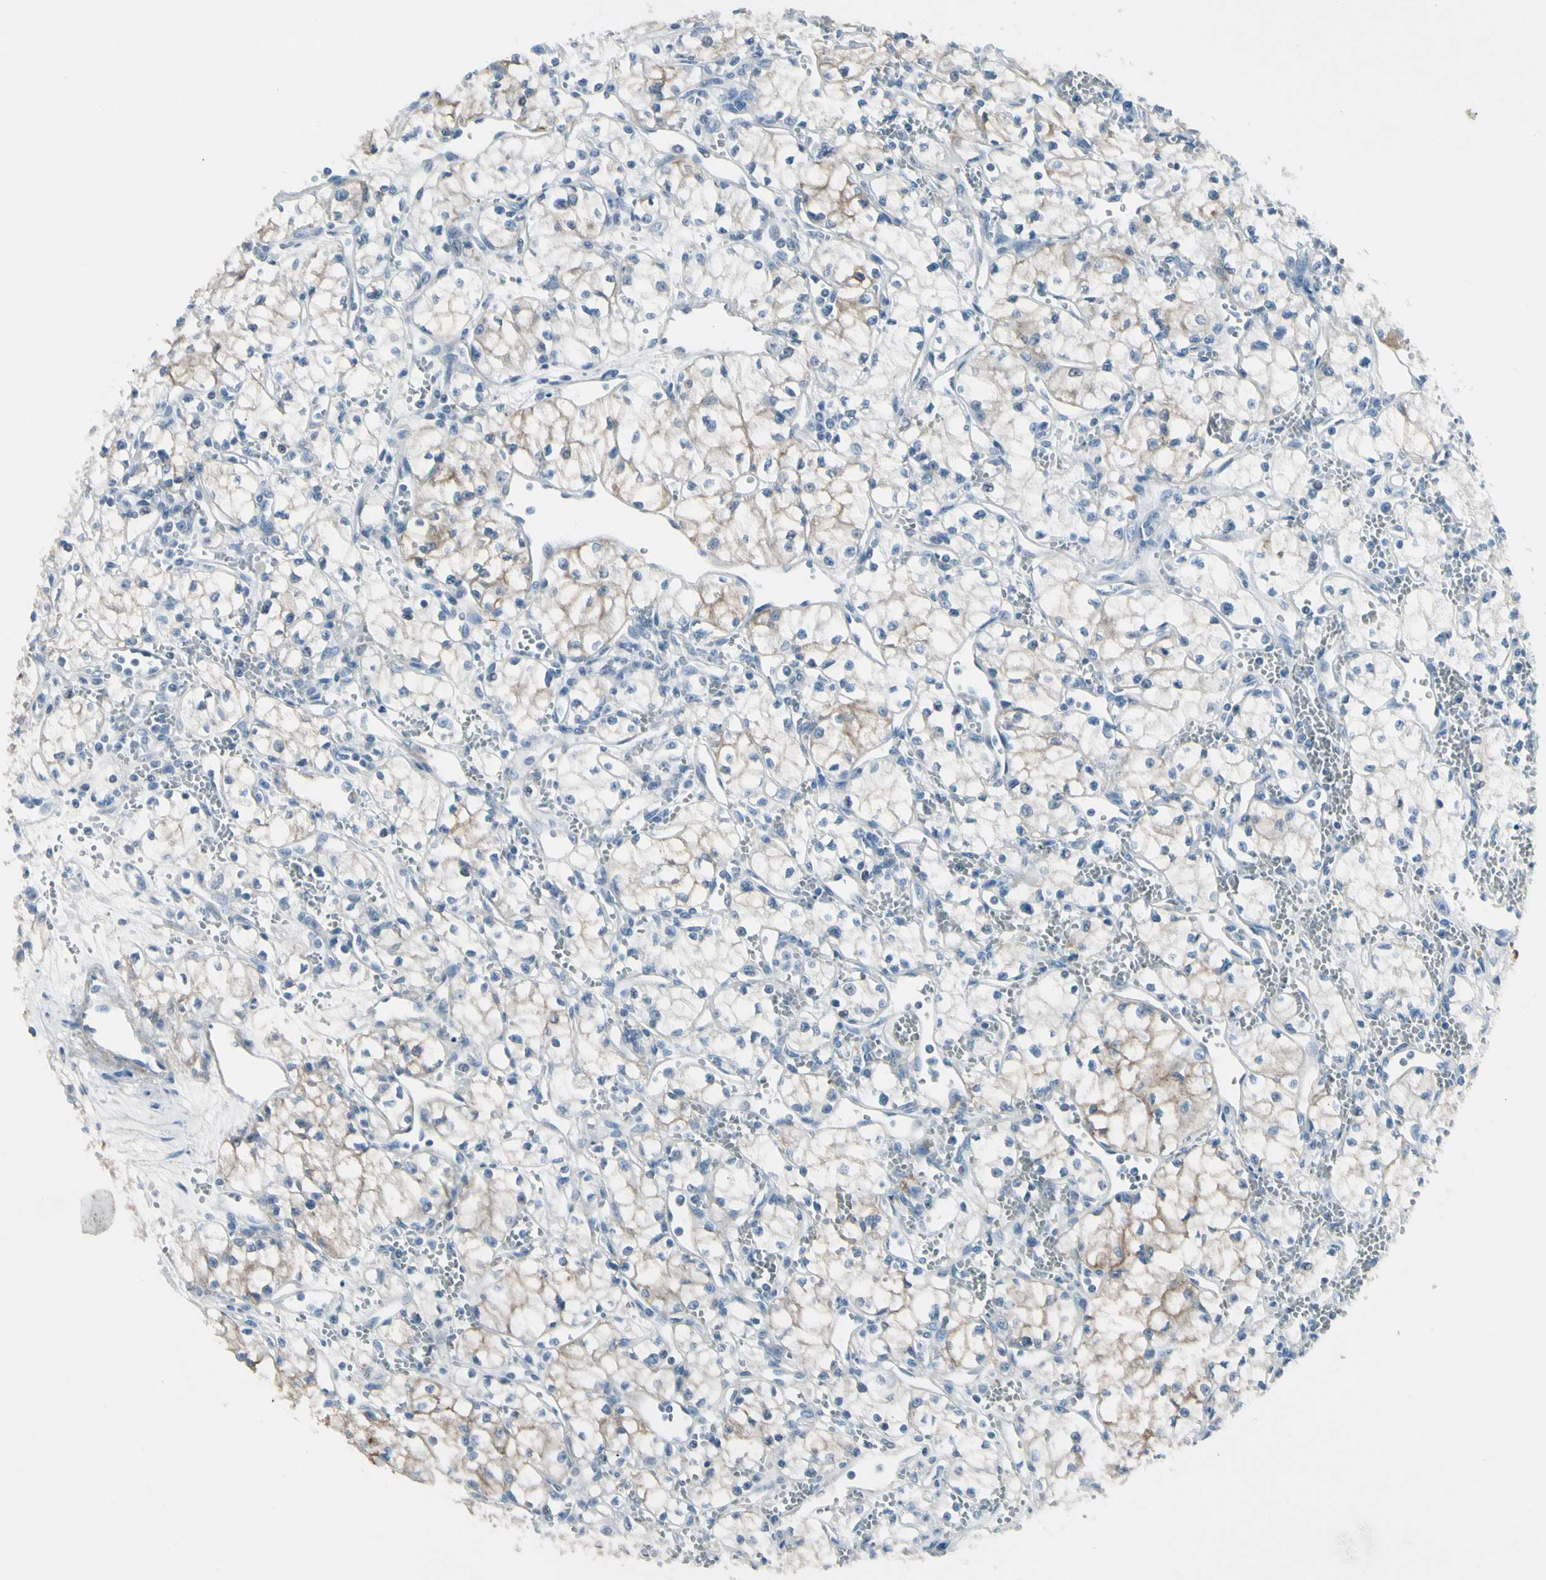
{"staining": {"intensity": "weak", "quantity": "<25%", "location": "cytoplasmic/membranous"}, "tissue": "renal cancer", "cell_type": "Tumor cells", "image_type": "cancer", "snomed": [{"axis": "morphology", "description": "Normal tissue, NOS"}, {"axis": "morphology", "description": "Adenocarcinoma, NOS"}, {"axis": "topography", "description": "Kidney"}], "caption": "Immunohistochemical staining of human renal cancer shows no significant positivity in tumor cells. Nuclei are stained in blue.", "gene": "PIGR", "patient": {"sex": "male", "age": 59}}